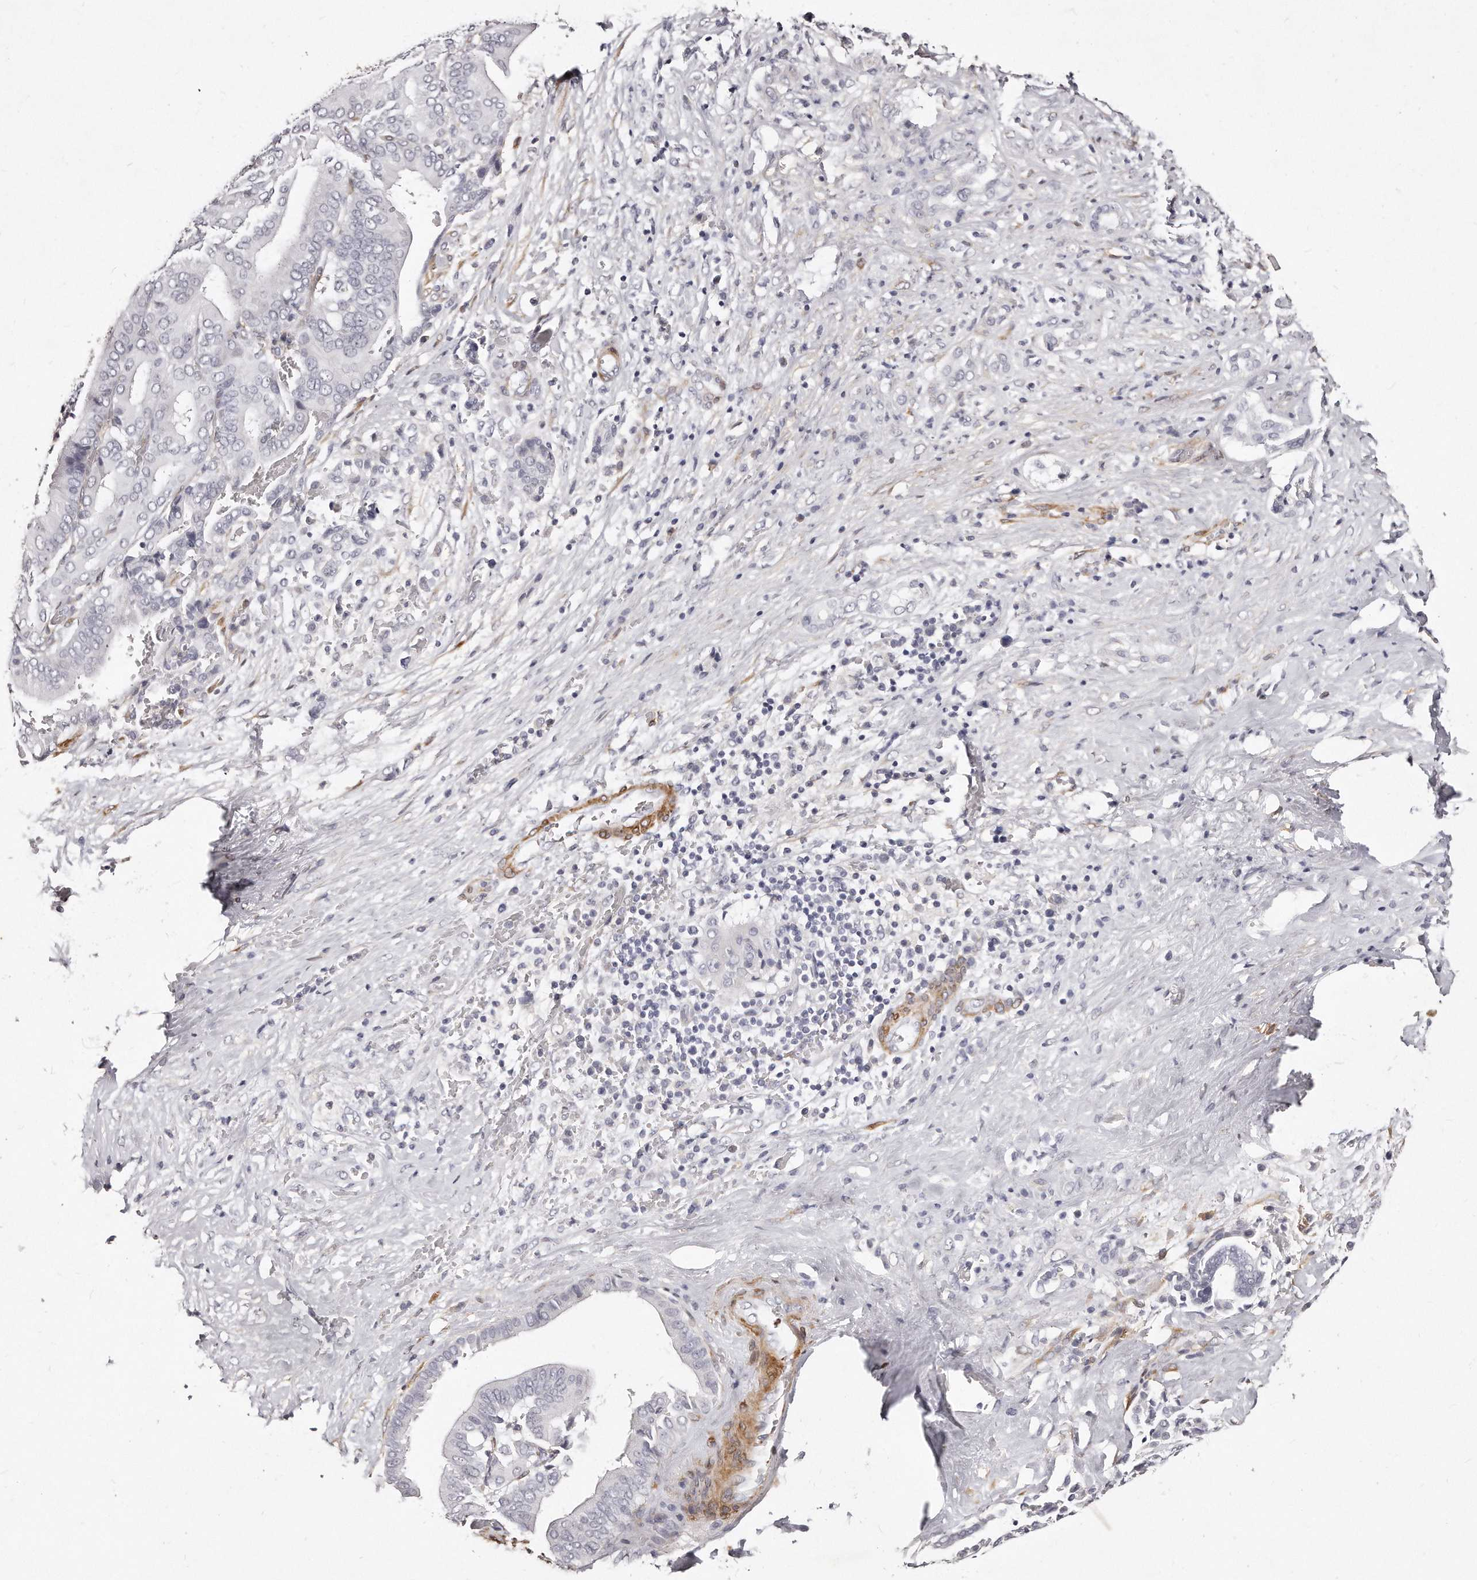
{"staining": {"intensity": "negative", "quantity": "none", "location": "none"}, "tissue": "liver cancer", "cell_type": "Tumor cells", "image_type": "cancer", "snomed": [{"axis": "morphology", "description": "Cholangiocarcinoma"}, {"axis": "topography", "description": "Liver"}], "caption": "DAB (3,3'-diaminobenzidine) immunohistochemical staining of liver cholangiocarcinoma displays no significant staining in tumor cells.", "gene": "LMOD1", "patient": {"sex": "female", "age": 75}}